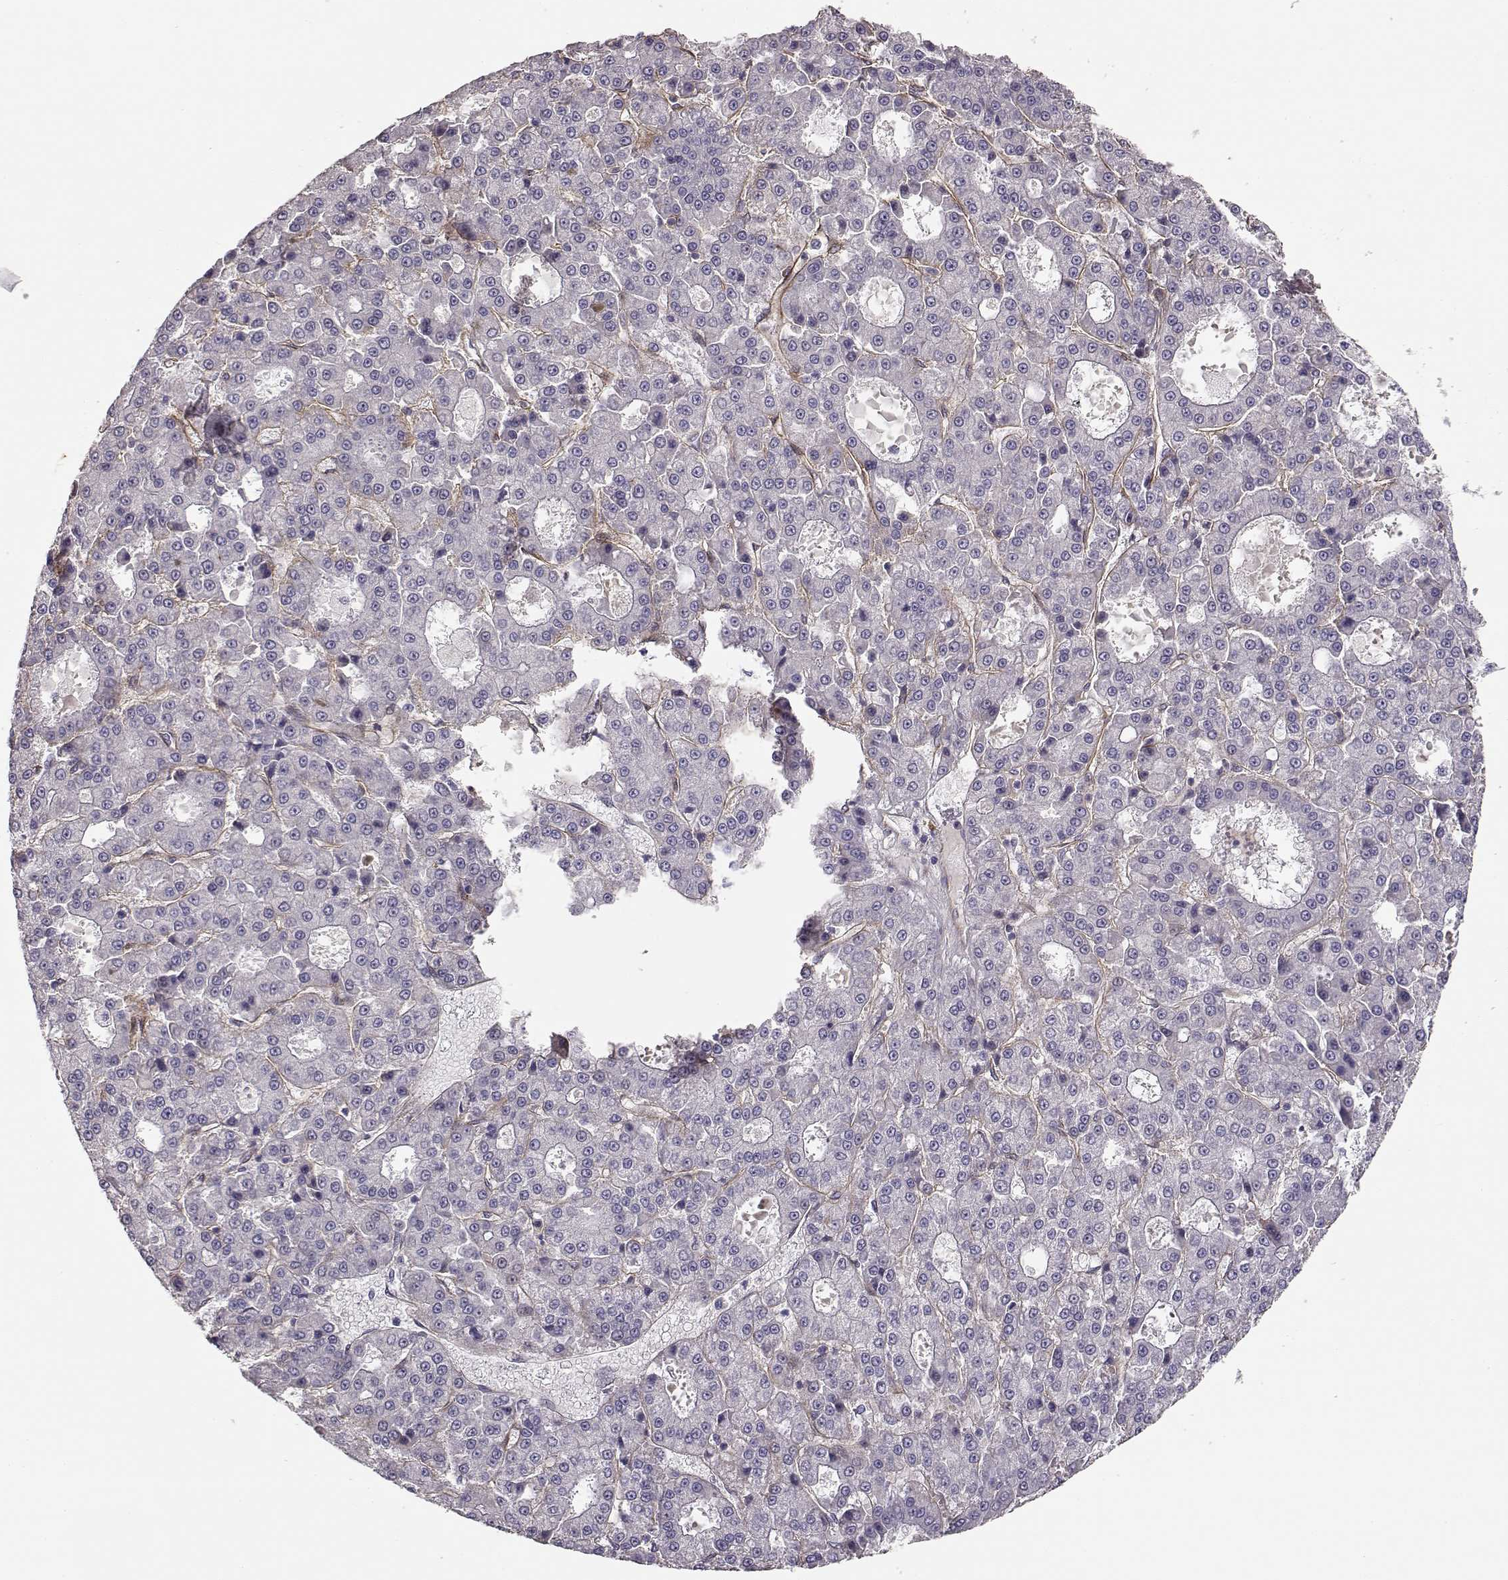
{"staining": {"intensity": "negative", "quantity": "none", "location": "none"}, "tissue": "liver cancer", "cell_type": "Tumor cells", "image_type": "cancer", "snomed": [{"axis": "morphology", "description": "Carcinoma, Hepatocellular, NOS"}, {"axis": "topography", "description": "Liver"}], "caption": "Tumor cells are negative for protein expression in human liver cancer (hepatocellular carcinoma). (DAB immunohistochemistry visualized using brightfield microscopy, high magnification).", "gene": "LAMC1", "patient": {"sex": "male", "age": 70}}